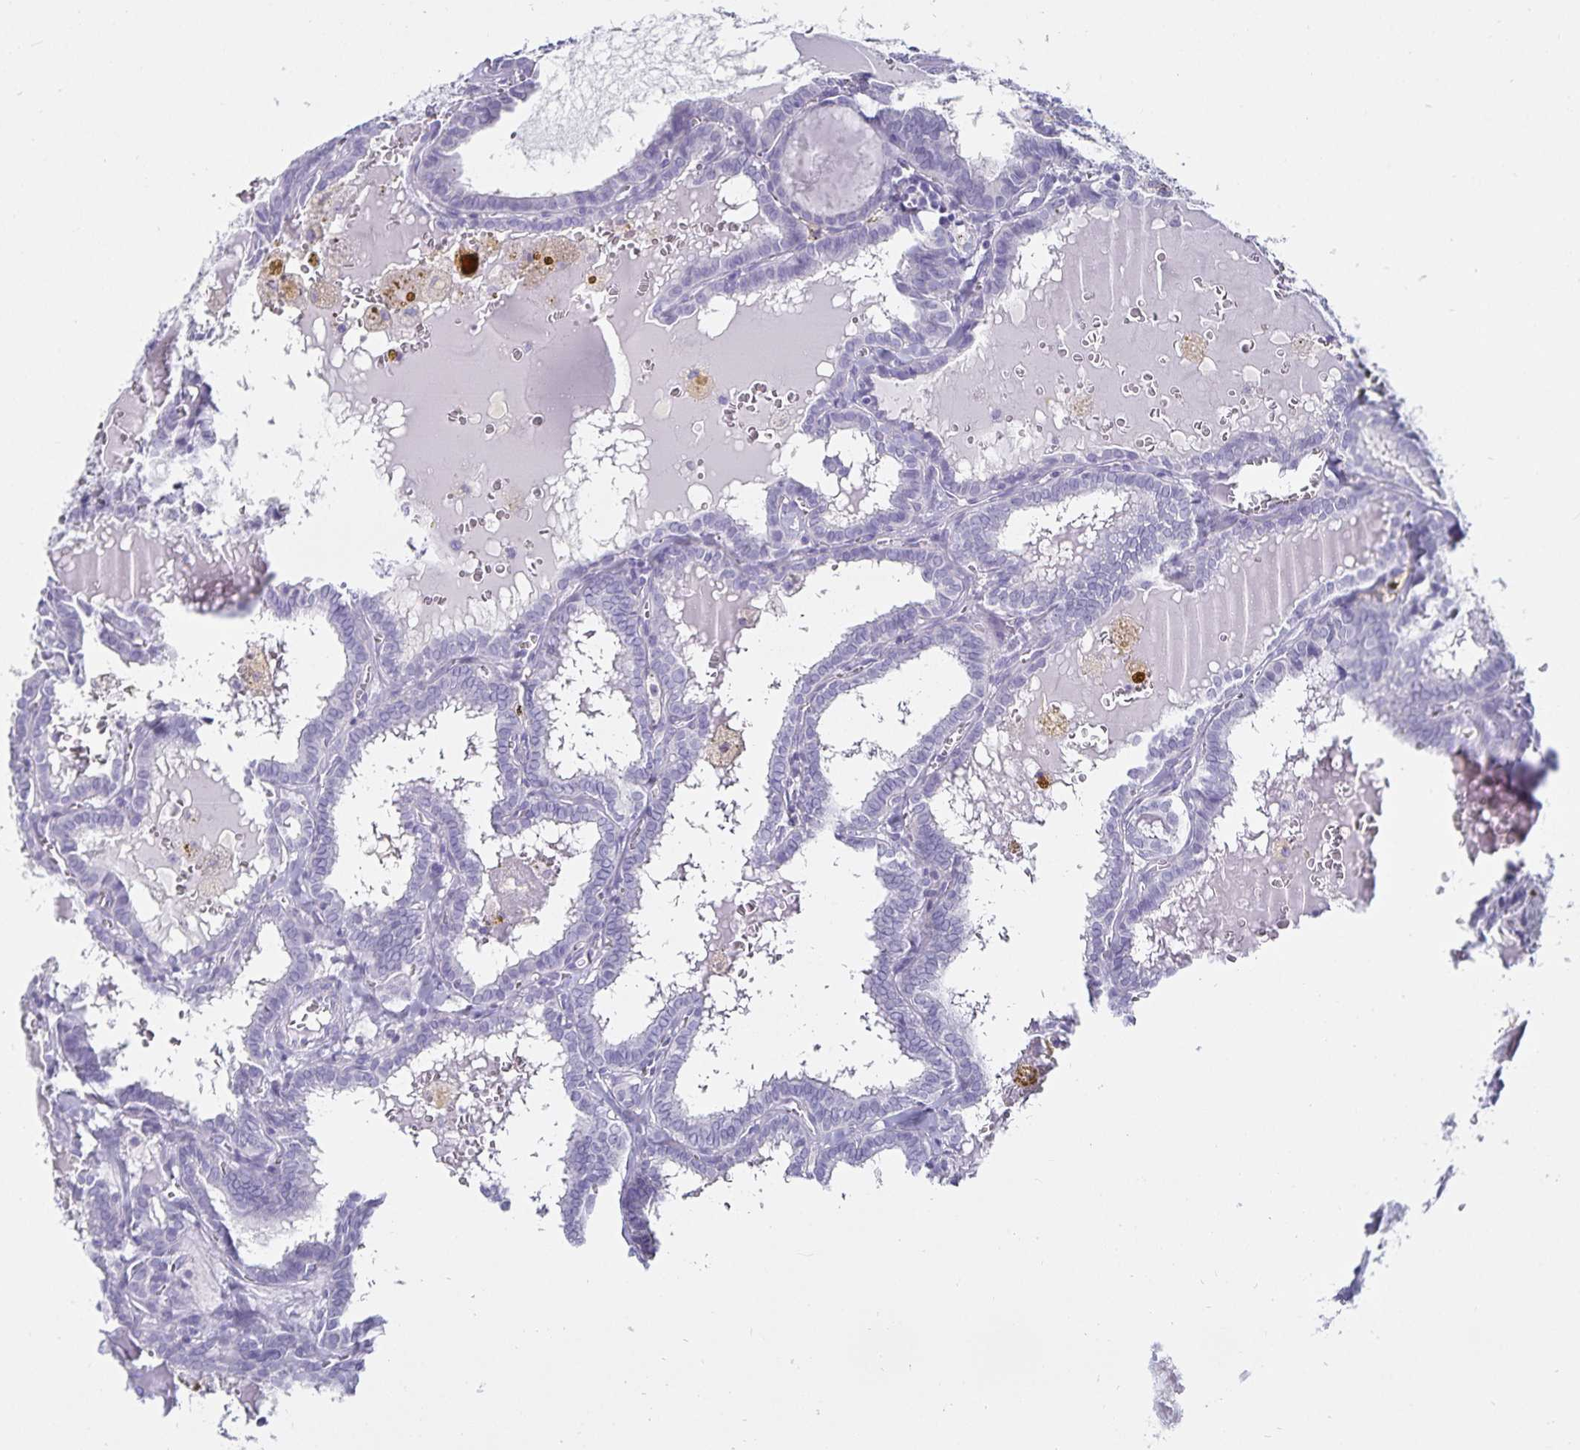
{"staining": {"intensity": "negative", "quantity": "none", "location": "none"}, "tissue": "thyroid cancer", "cell_type": "Tumor cells", "image_type": "cancer", "snomed": [{"axis": "morphology", "description": "Papillary adenocarcinoma, NOS"}, {"axis": "topography", "description": "Thyroid gland"}], "caption": "A high-resolution image shows immunohistochemistry (IHC) staining of papillary adenocarcinoma (thyroid), which exhibits no significant expression in tumor cells. (DAB IHC visualized using brightfield microscopy, high magnification).", "gene": "DEFA6", "patient": {"sex": "female", "age": 39}}